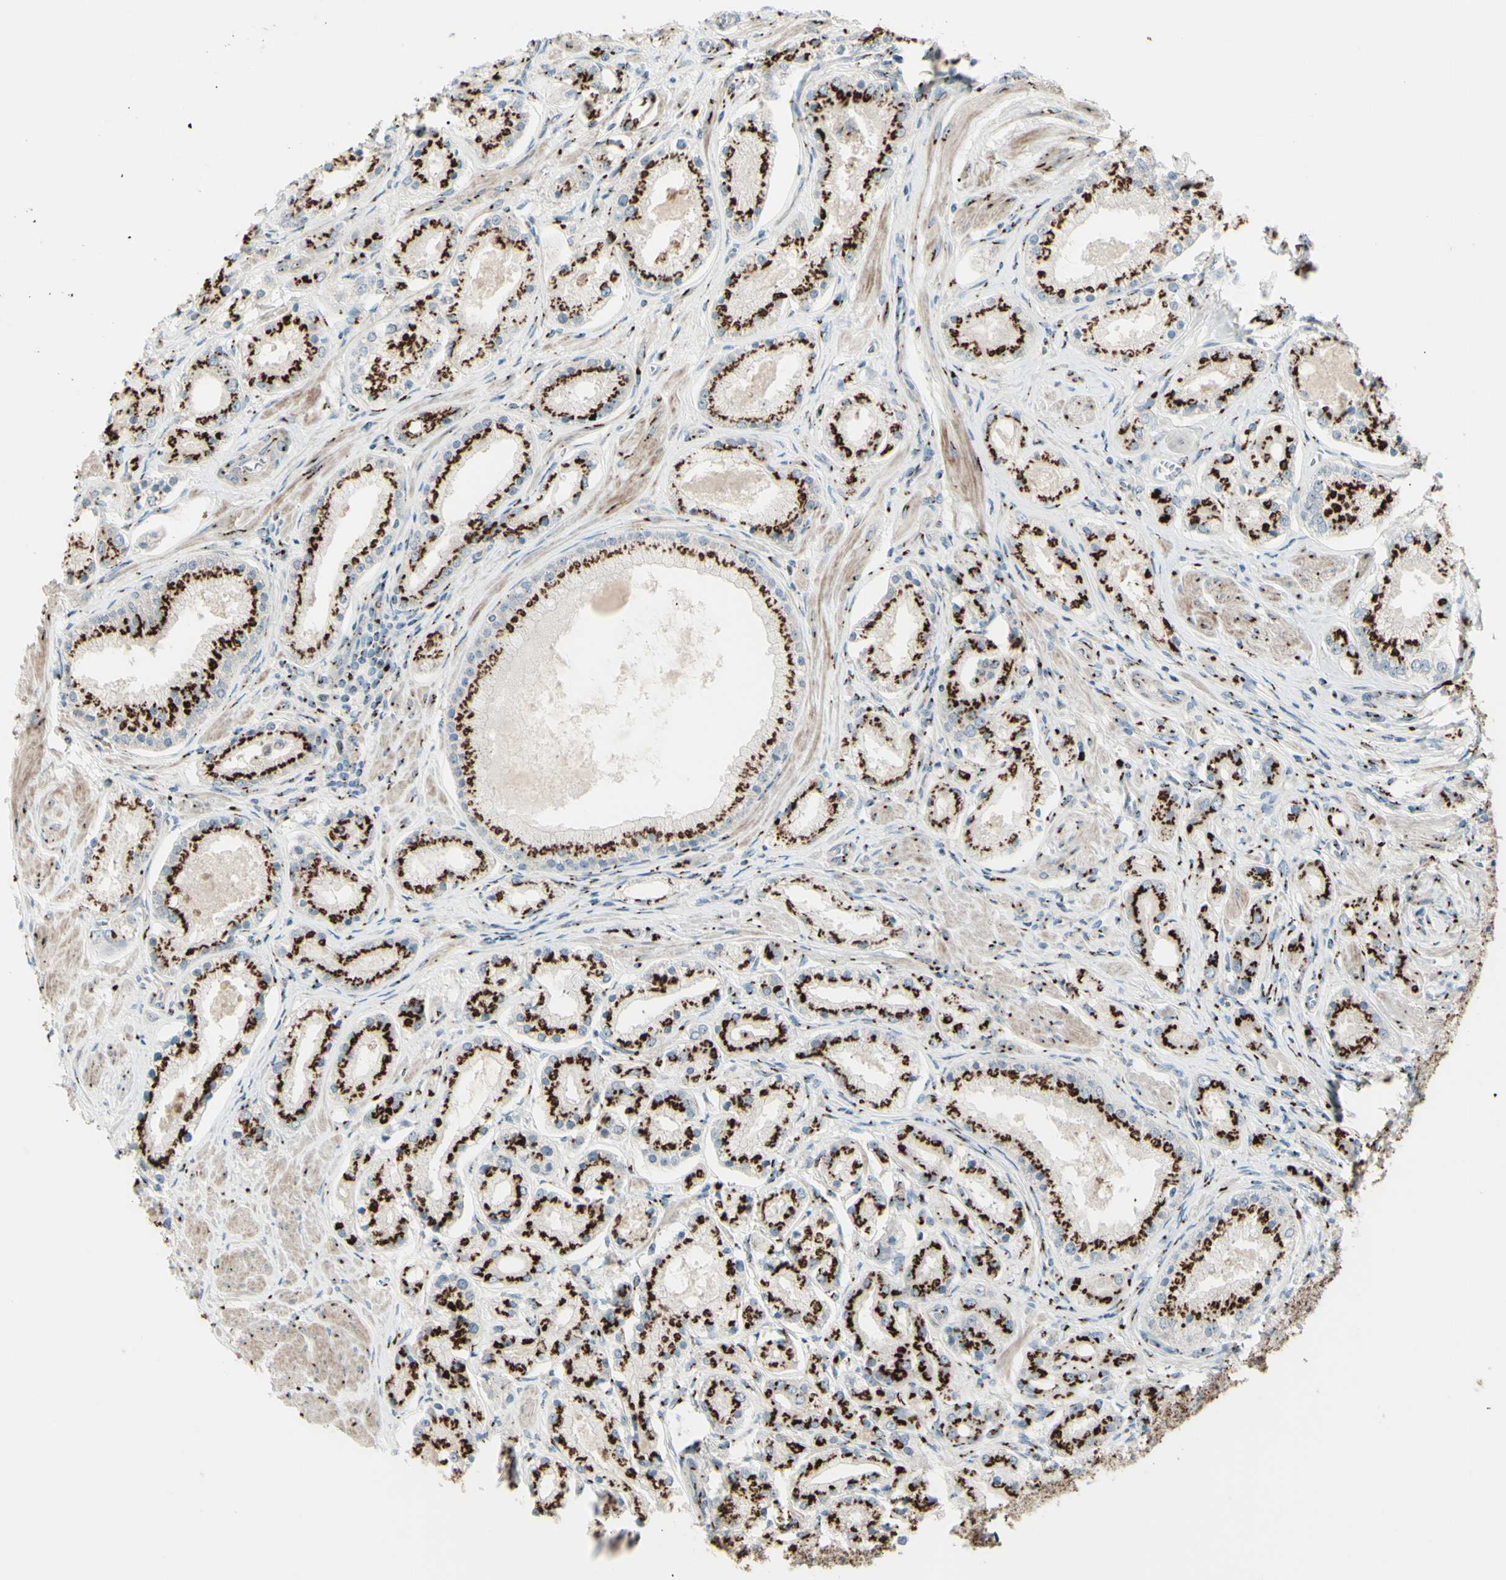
{"staining": {"intensity": "strong", "quantity": ">75%", "location": "cytoplasmic/membranous"}, "tissue": "prostate cancer", "cell_type": "Tumor cells", "image_type": "cancer", "snomed": [{"axis": "morphology", "description": "Adenocarcinoma, High grade"}, {"axis": "topography", "description": "Prostate"}], "caption": "Immunohistochemical staining of human high-grade adenocarcinoma (prostate) displays strong cytoplasmic/membranous protein expression in about >75% of tumor cells.", "gene": "BPNT2", "patient": {"sex": "male", "age": 66}}